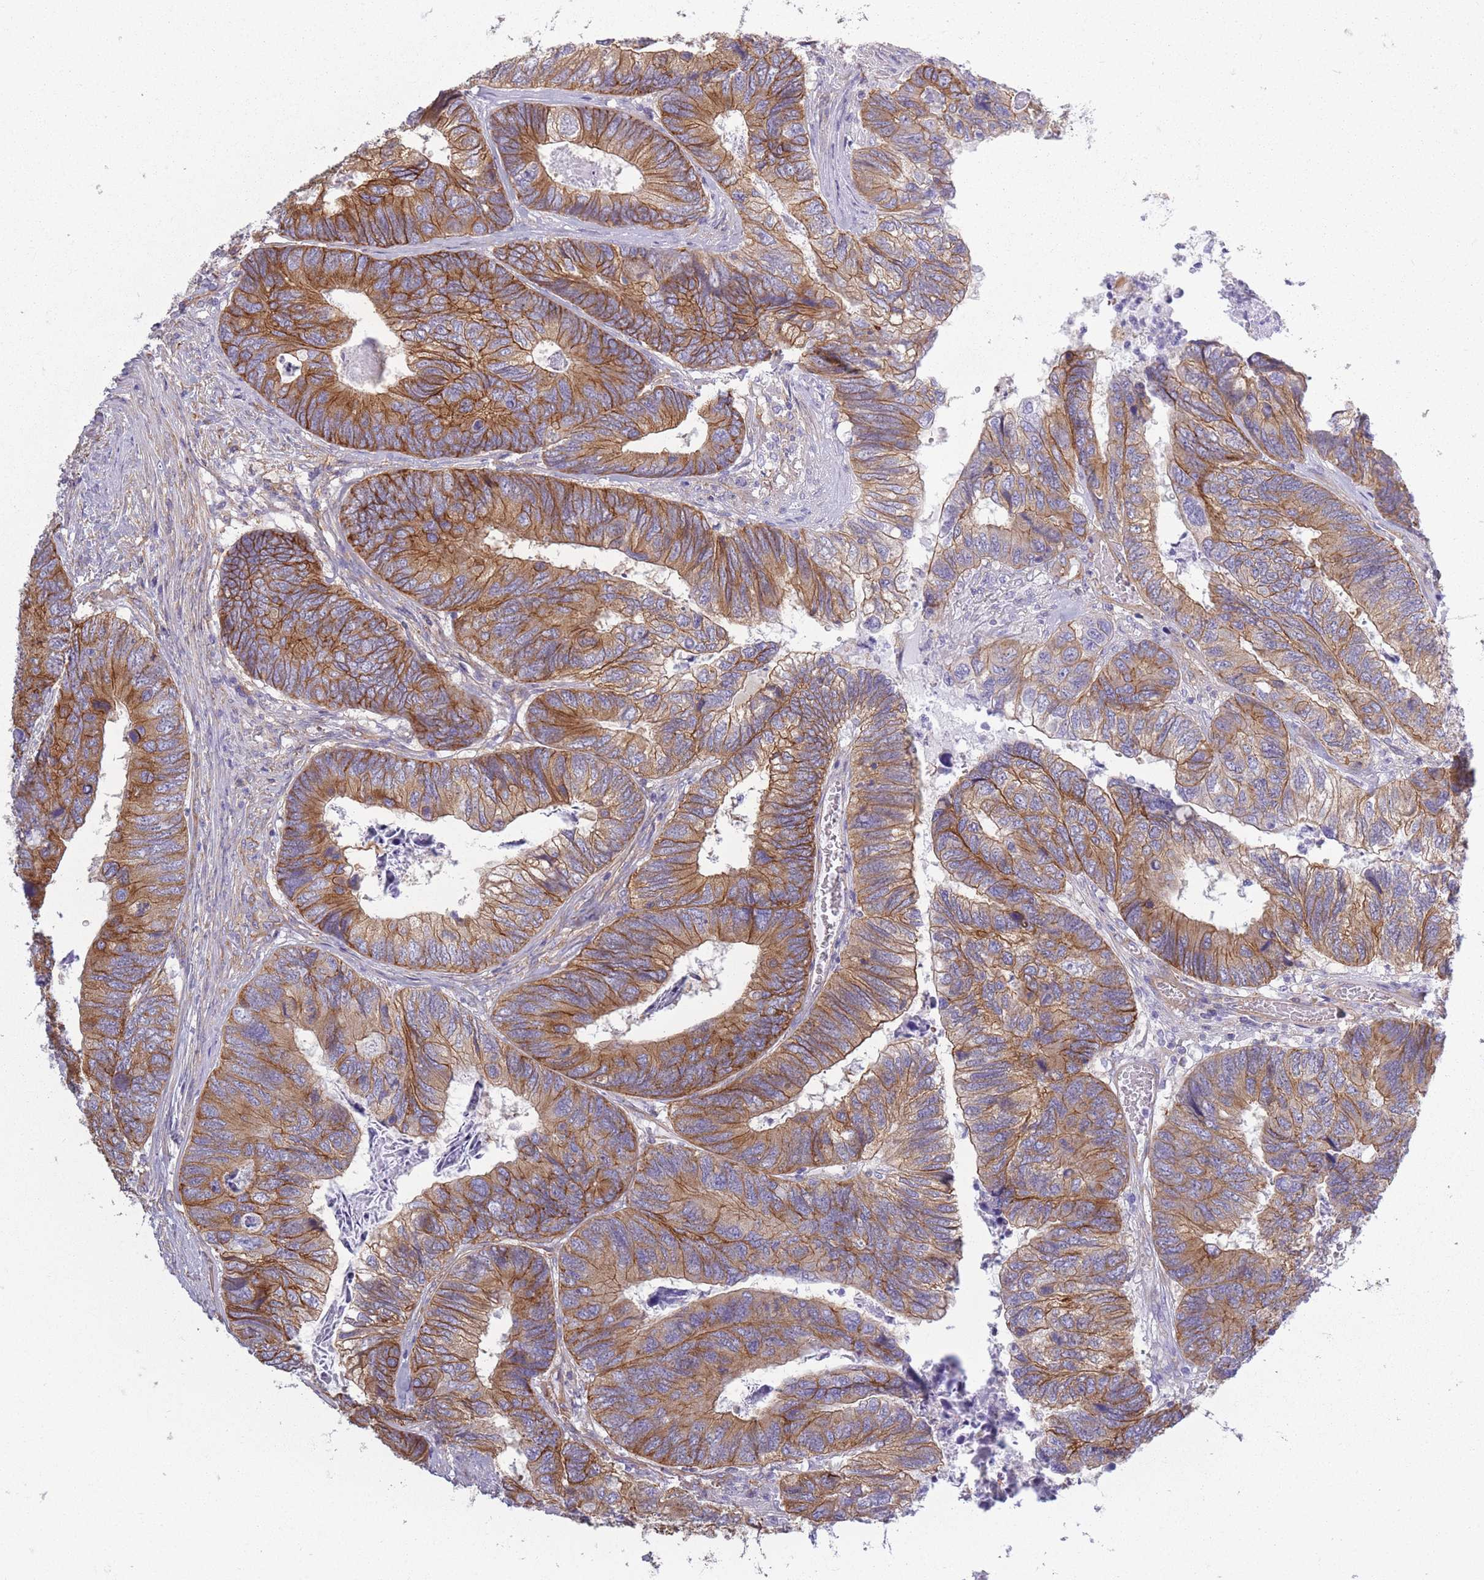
{"staining": {"intensity": "moderate", "quantity": ">75%", "location": "cytoplasmic/membranous"}, "tissue": "colorectal cancer", "cell_type": "Tumor cells", "image_type": "cancer", "snomed": [{"axis": "morphology", "description": "Adenocarcinoma, NOS"}, {"axis": "topography", "description": "Colon"}], "caption": "Human adenocarcinoma (colorectal) stained for a protein (brown) shows moderate cytoplasmic/membranous positive positivity in approximately >75% of tumor cells.", "gene": "ADD1", "patient": {"sex": "female", "age": 67}}